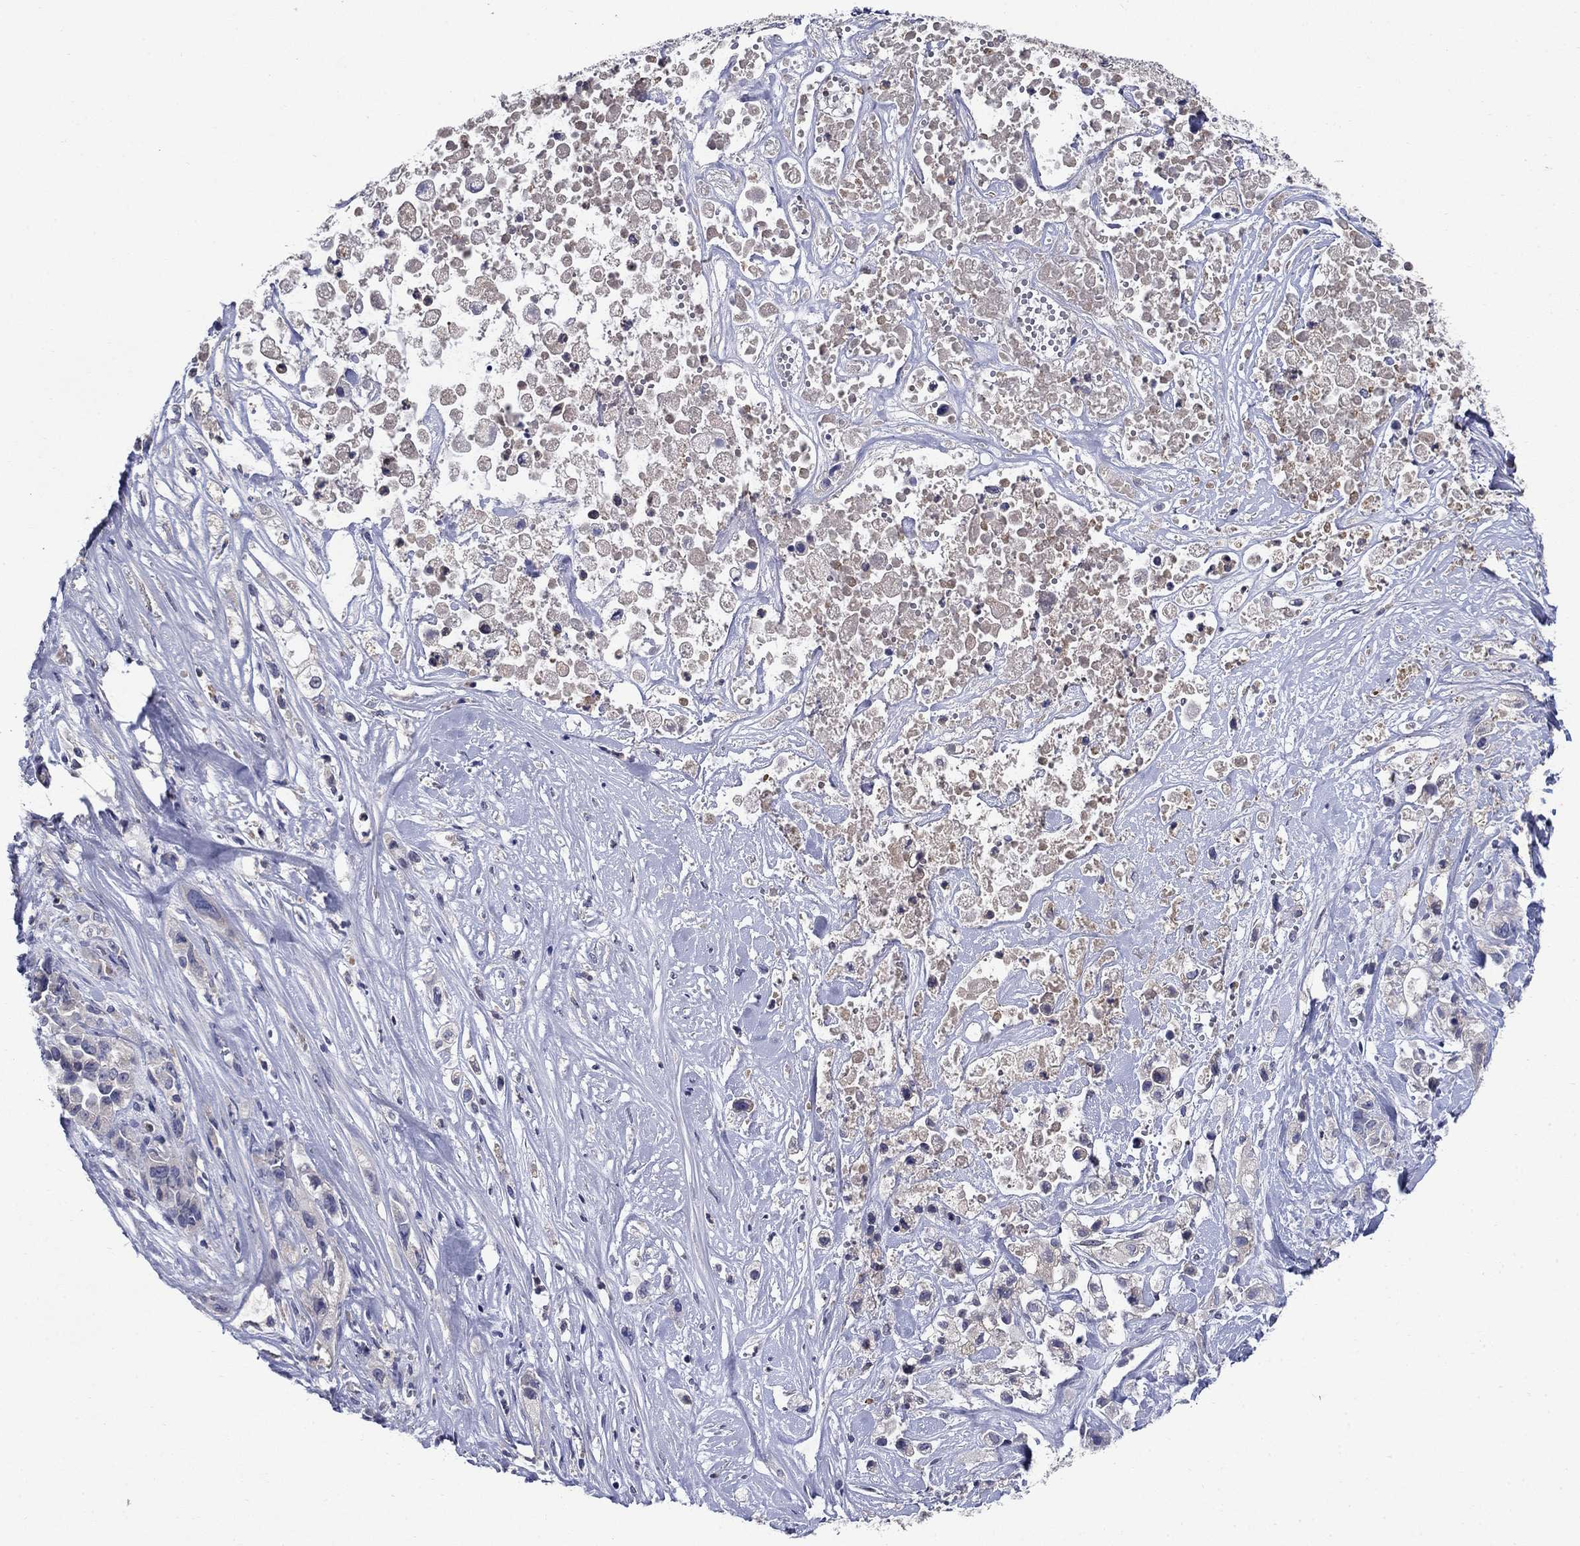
{"staining": {"intensity": "negative", "quantity": "none", "location": "none"}, "tissue": "pancreatic cancer", "cell_type": "Tumor cells", "image_type": "cancer", "snomed": [{"axis": "morphology", "description": "Adenocarcinoma, NOS"}, {"axis": "topography", "description": "Pancreas"}], "caption": "High magnification brightfield microscopy of pancreatic cancer stained with DAB (brown) and counterstained with hematoxylin (blue): tumor cells show no significant expression.", "gene": "STAB2", "patient": {"sex": "male", "age": 44}}